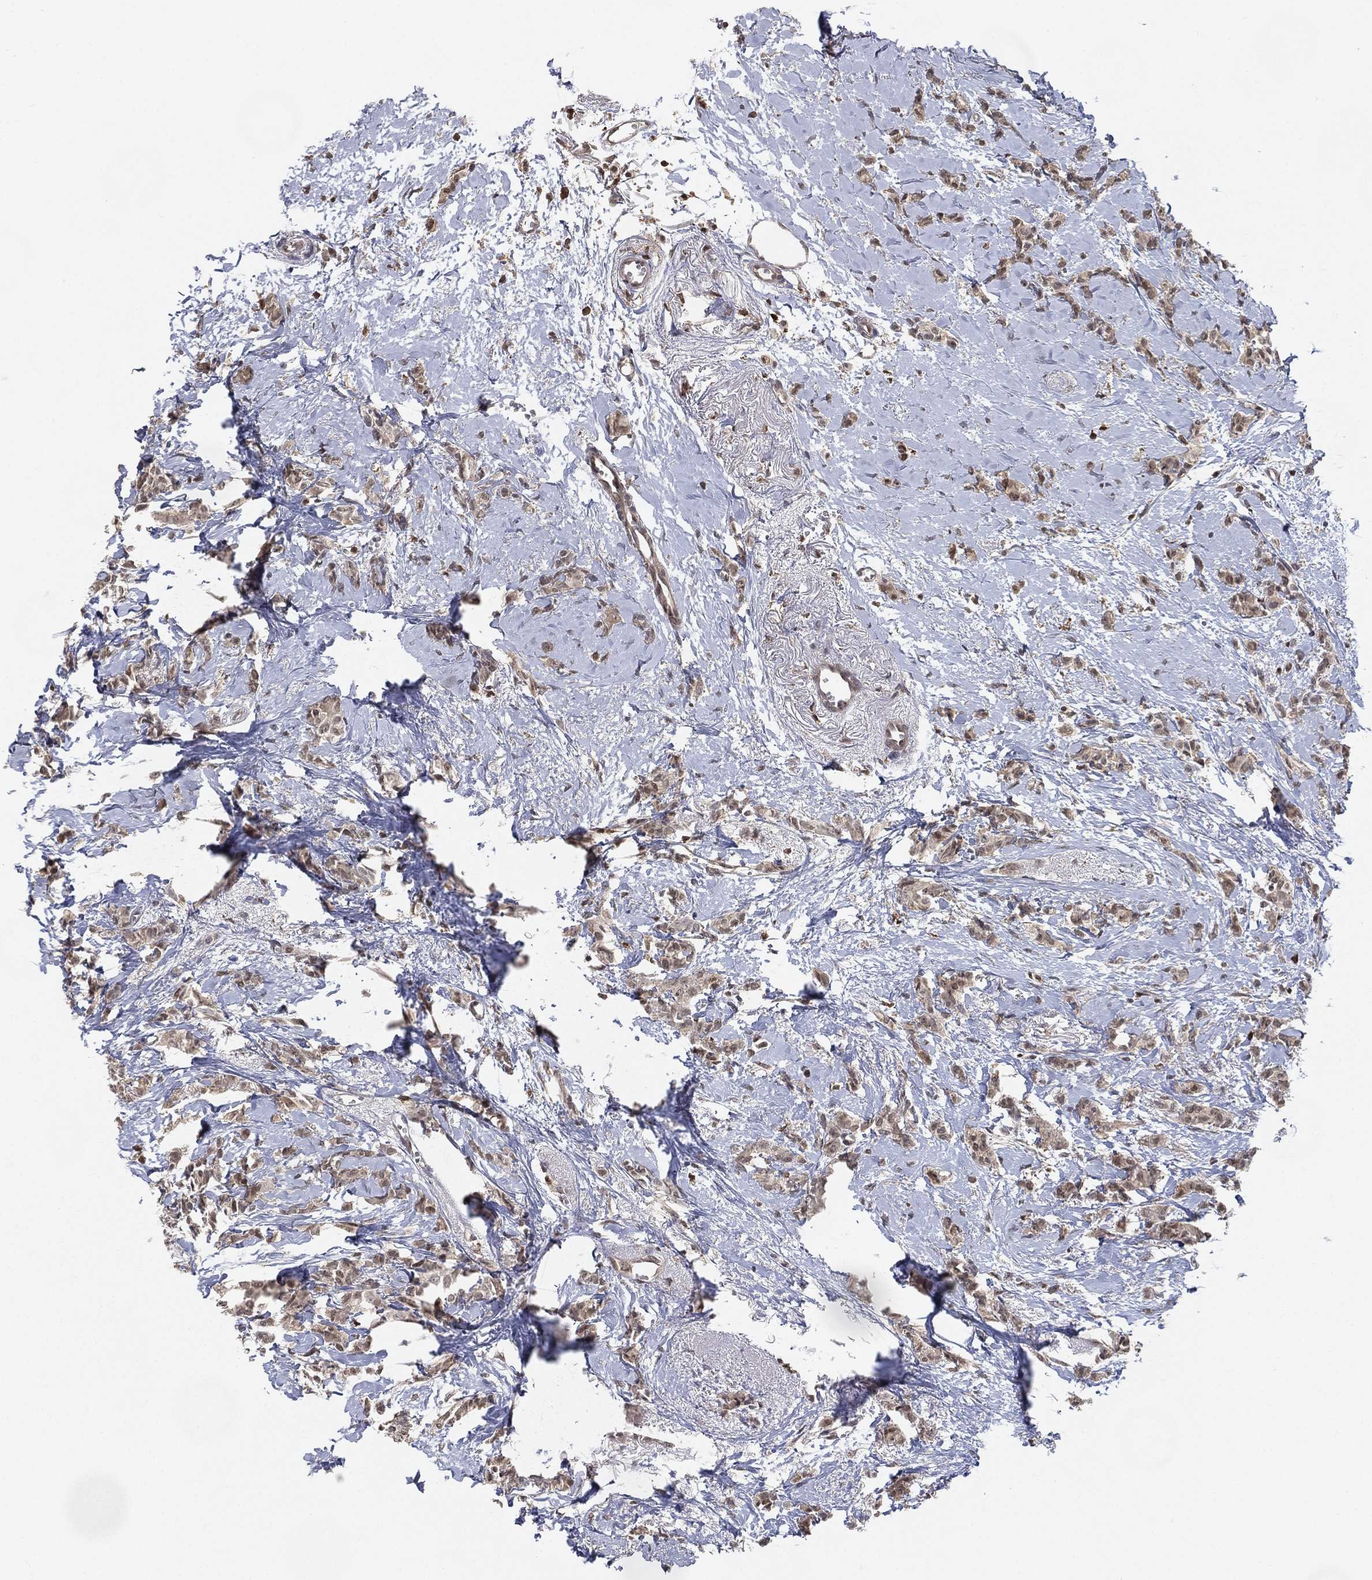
{"staining": {"intensity": "negative", "quantity": "none", "location": "none"}, "tissue": "breast cancer", "cell_type": "Tumor cells", "image_type": "cancer", "snomed": [{"axis": "morphology", "description": "Duct carcinoma"}, {"axis": "topography", "description": "Breast"}], "caption": "Invasive ductal carcinoma (breast) was stained to show a protein in brown. There is no significant staining in tumor cells. The staining was performed using DAB (3,3'-diaminobenzidine) to visualize the protein expression in brown, while the nuclei were stained in blue with hematoxylin (Magnification: 20x).", "gene": "WDR26", "patient": {"sex": "female", "age": 85}}